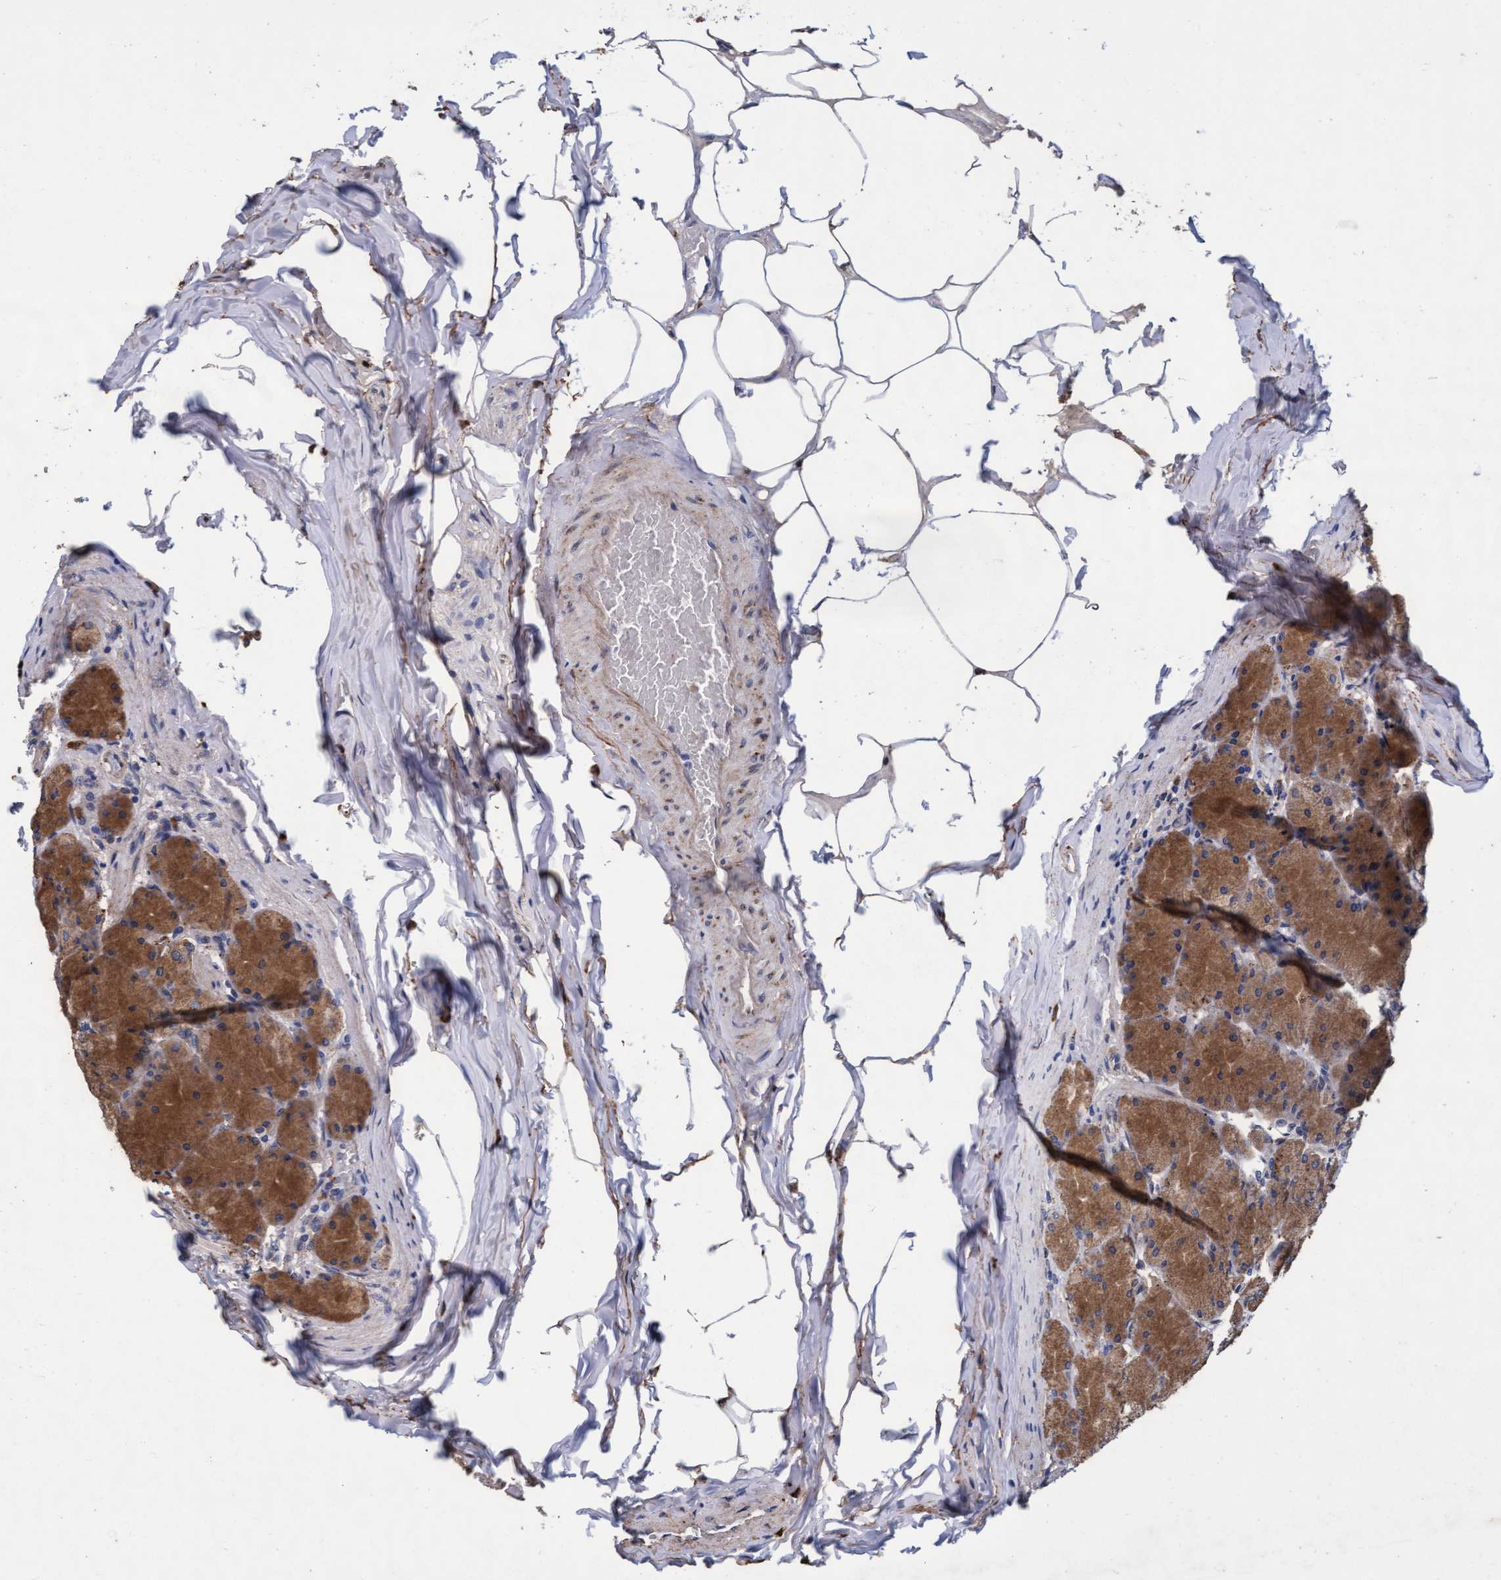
{"staining": {"intensity": "moderate", "quantity": "25%-75%", "location": "cytoplasmic/membranous"}, "tissue": "stomach", "cell_type": "Glandular cells", "image_type": "normal", "snomed": [{"axis": "morphology", "description": "Normal tissue, NOS"}, {"axis": "topography", "description": "Stomach, upper"}], "caption": "This image reveals immunohistochemistry (IHC) staining of normal human stomach, with medium moderate cytoplasmic/membranous staining in about 25%-75% of glandular cells.", "gene": "CPQ", "patient": {"sex": "female", "age": 56}}